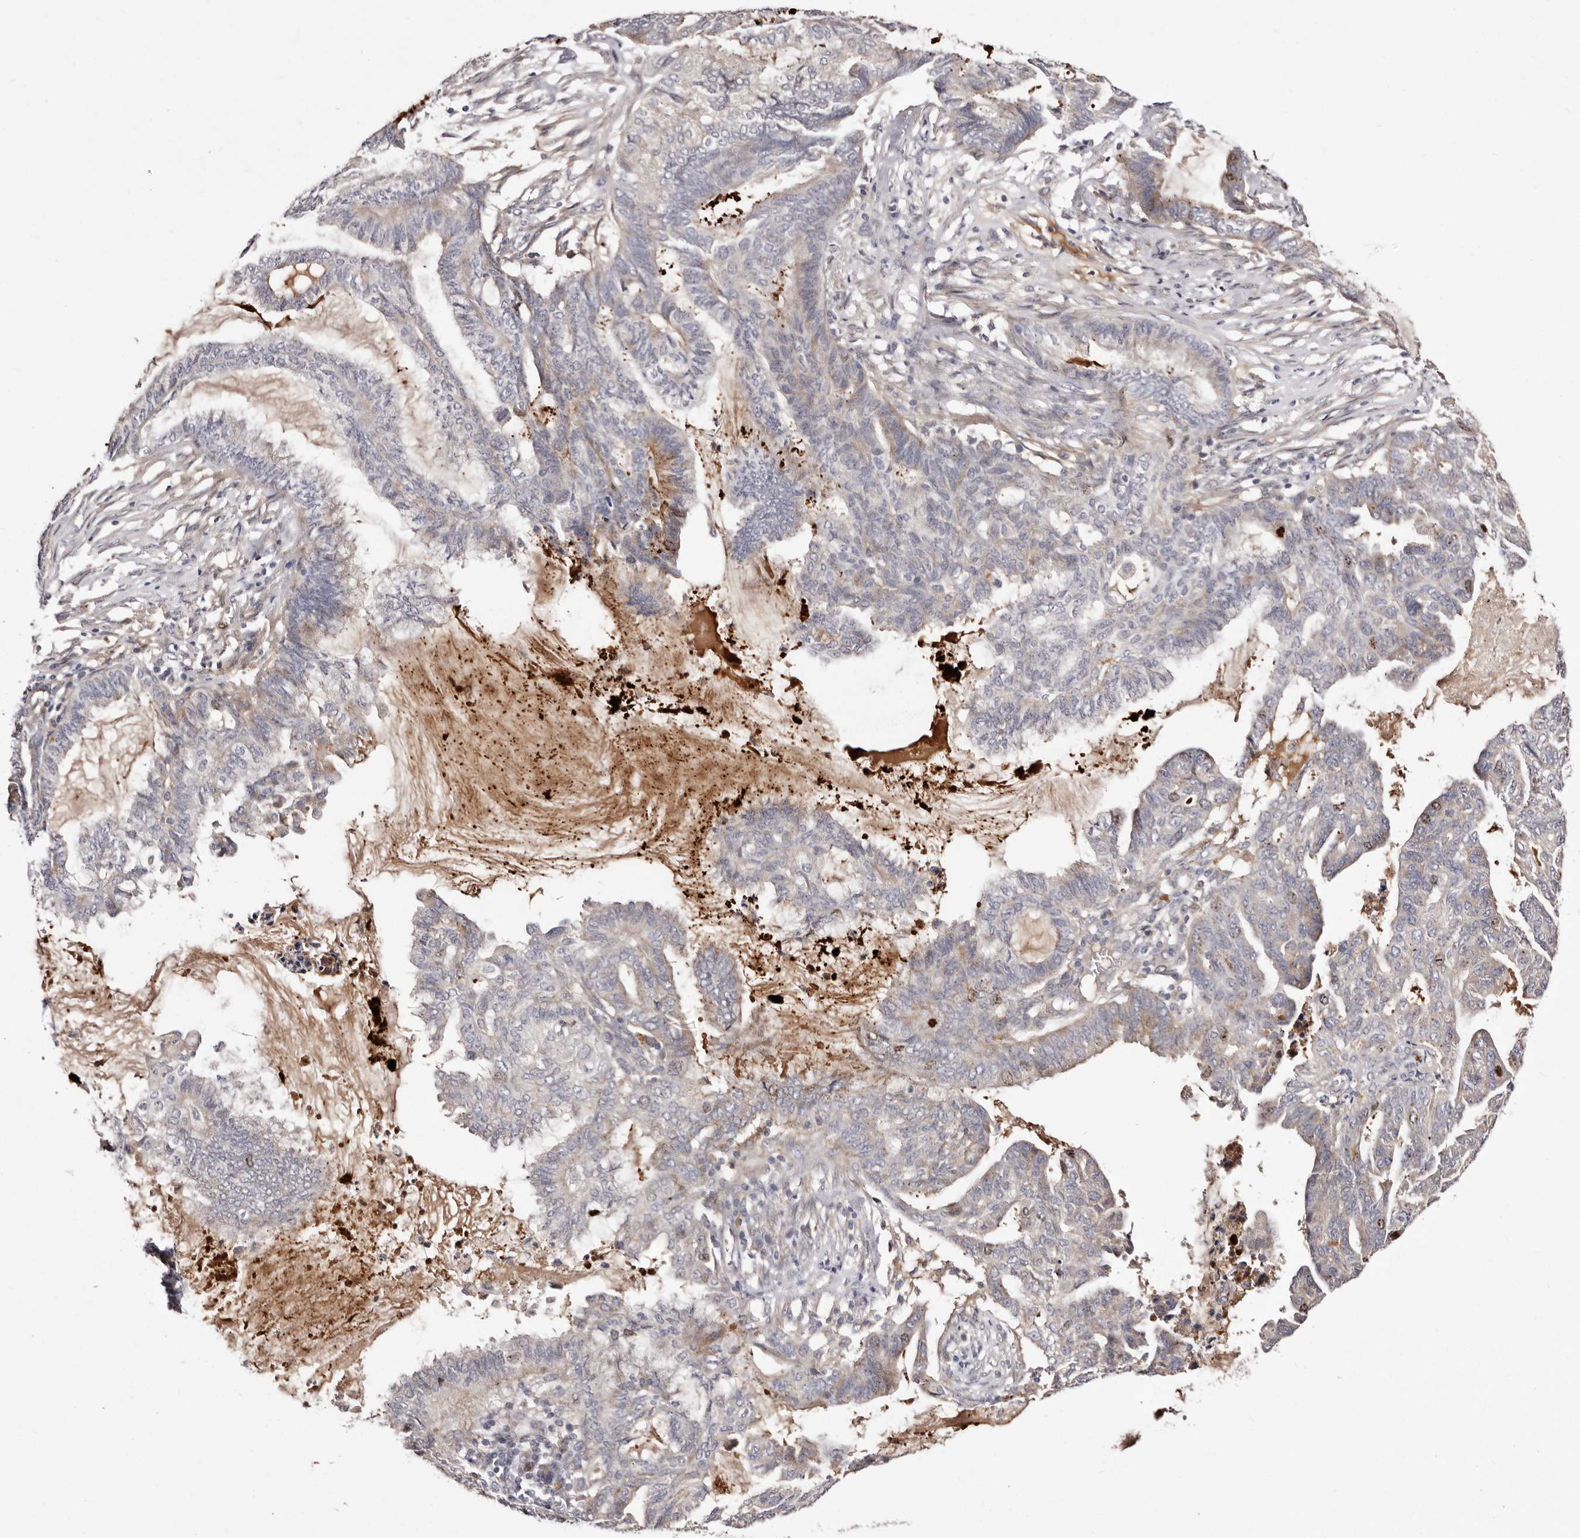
{"staining": {"intensity": "weak", "quantity": "<25%", "location": "cytoplasmic/membranous,nuclear"}, "tissue": "endometrial cancer", "cell_type": "Tumor cells", "image_type": "cancer", "snomed": [{"axis": "morphology", "description": "Adenocarcinoma, NOS"}, {"axis": "topography", "description": "Endometrium"}], "caption": "The micrograph displays no staining of tumor cells in adenocarcinoma (endometrial).", "gene": "CDCA8", "patient": {"sex": "female", "age": 86}}